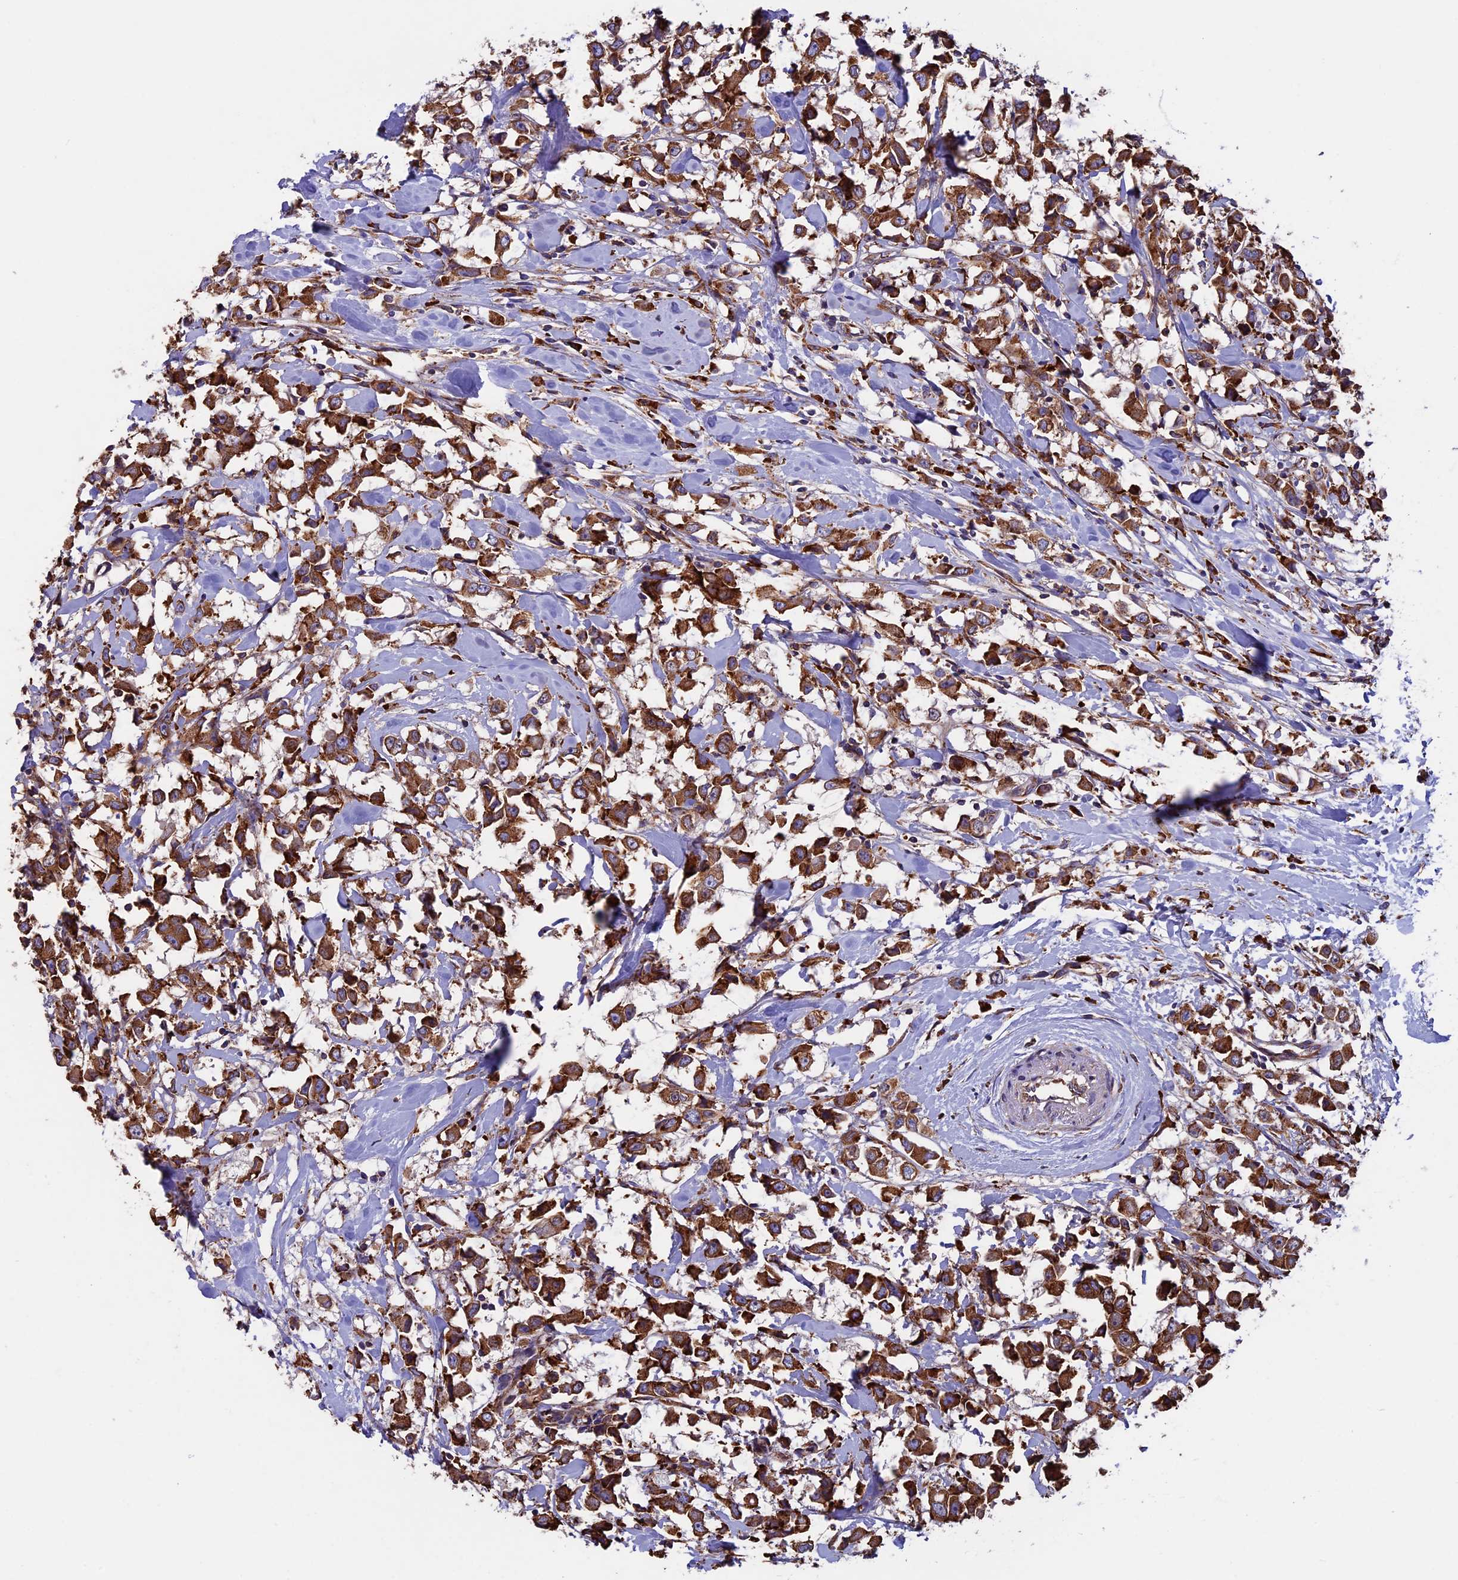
{"staining": {"intensity": "strong", "quantity": ">75%", "location": "cytoplasmic/membranous"}, "tissue": "breast cancer", "cell_type": "Tumor cells", "image_type": "cancer", "snomed": [{"axis": "morphology", "description": "Duct carcinoma"}, {"axis": "topography", "description": "Breast"}], "caption": "Tumor cells reveal high levels of strong cytoplasmic/membranous expression in about >75% of cells in human breast intraductal carcinoma.", "gene": "BTBD3", "patient": {"sex": "female", "age": 61}}